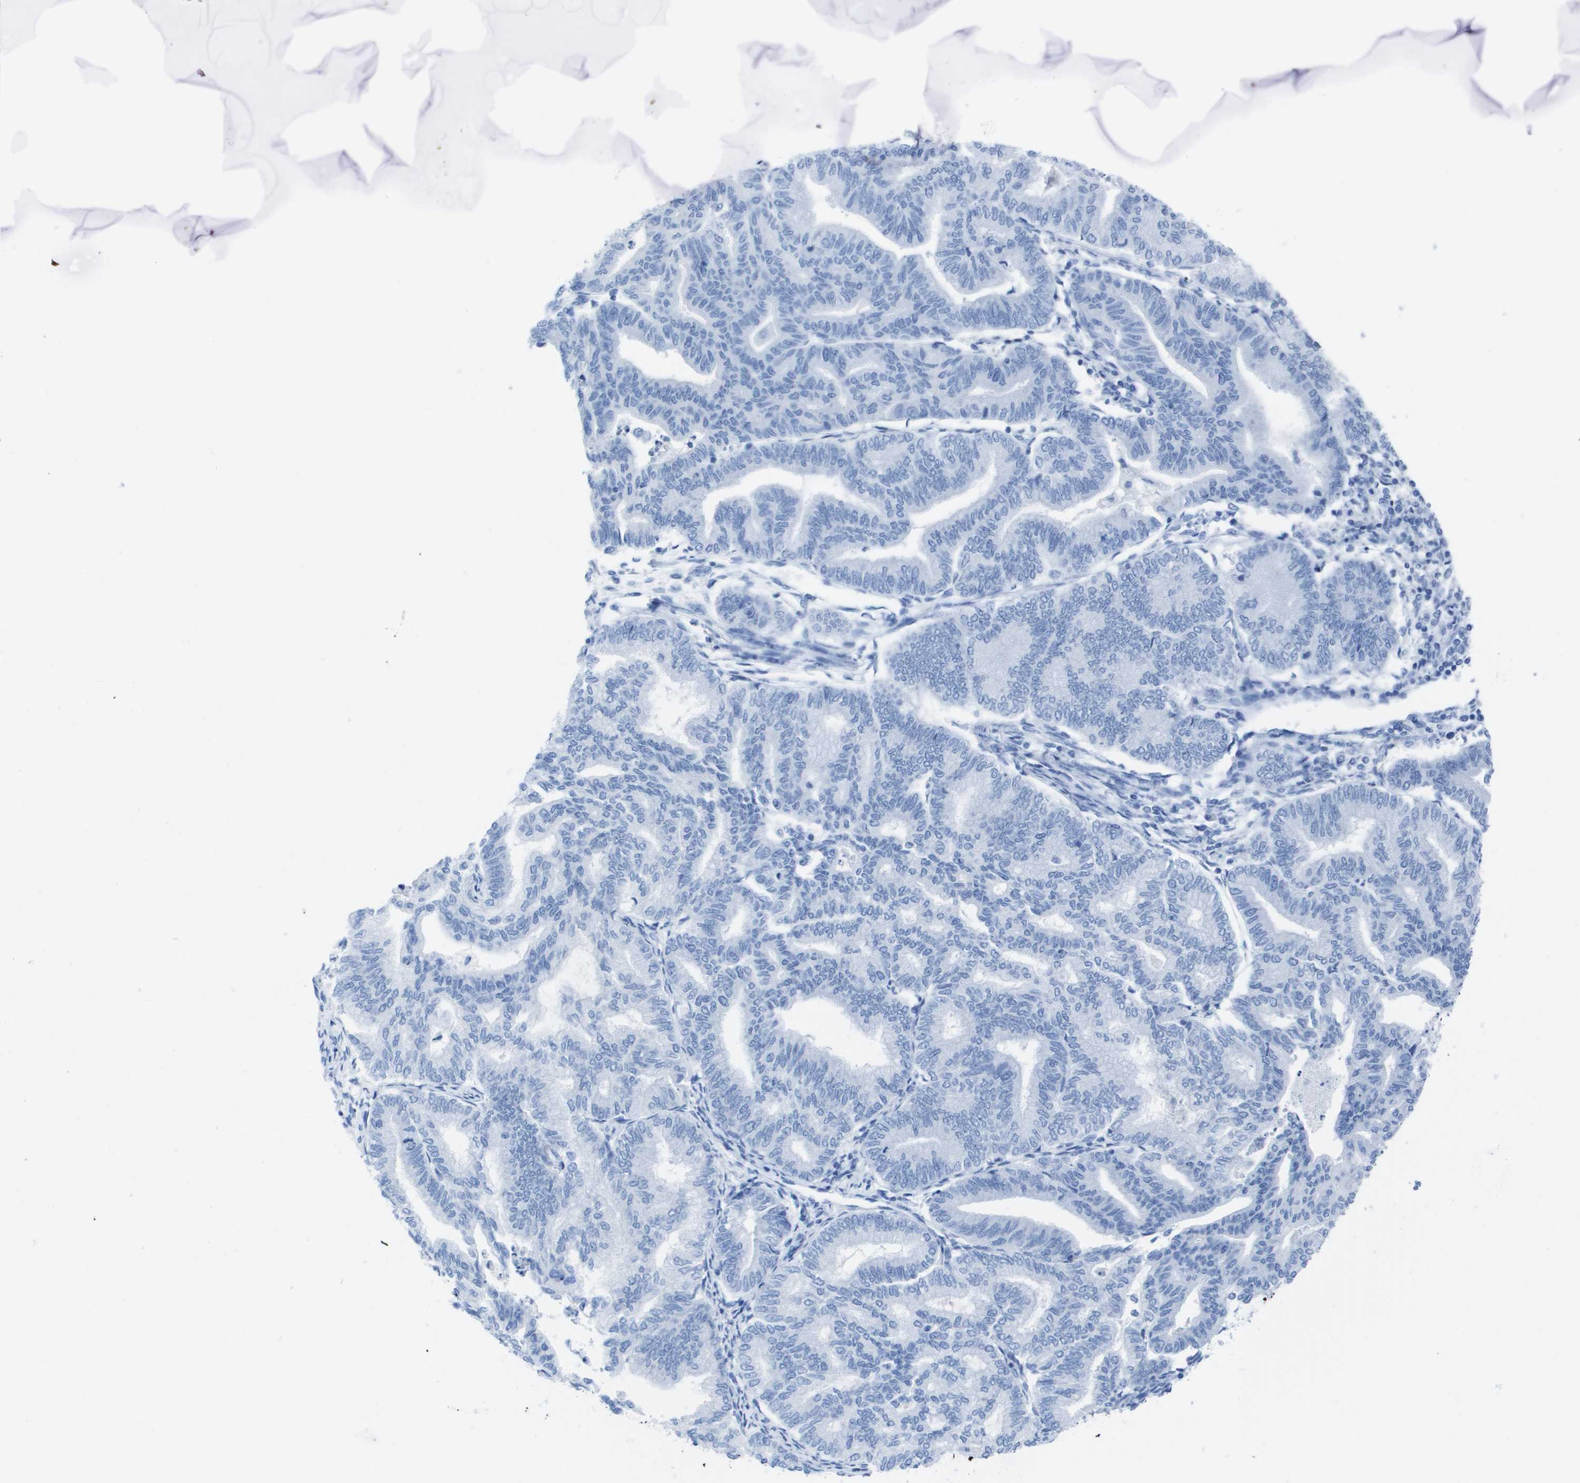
{"staining": {"intensity": "negative", "quantity": "none", "location": "none"}, "tissue": "endometrial cancer", "cell_type": "Tumor cells", "image_type": "cancer", "snomed": [{"axis": "morphology", "description": "Adenocarcinoma, NOS"}, {"axis": "topography", "description": "Endometrium"}], "caption": "DAB immunohistochemical staining of human adenocarcinoma (endometrial) shows no significant positivity in tumor cells. The staining was performed using DAB (3,3'-diaminobenzidine) to visualize the protein expression in brown, while the nuclei were stained in blue with hematoxylin (Magnification: 20x).", "gene": "KCNA3", "patient": {"sex": "female", "age": 79}}